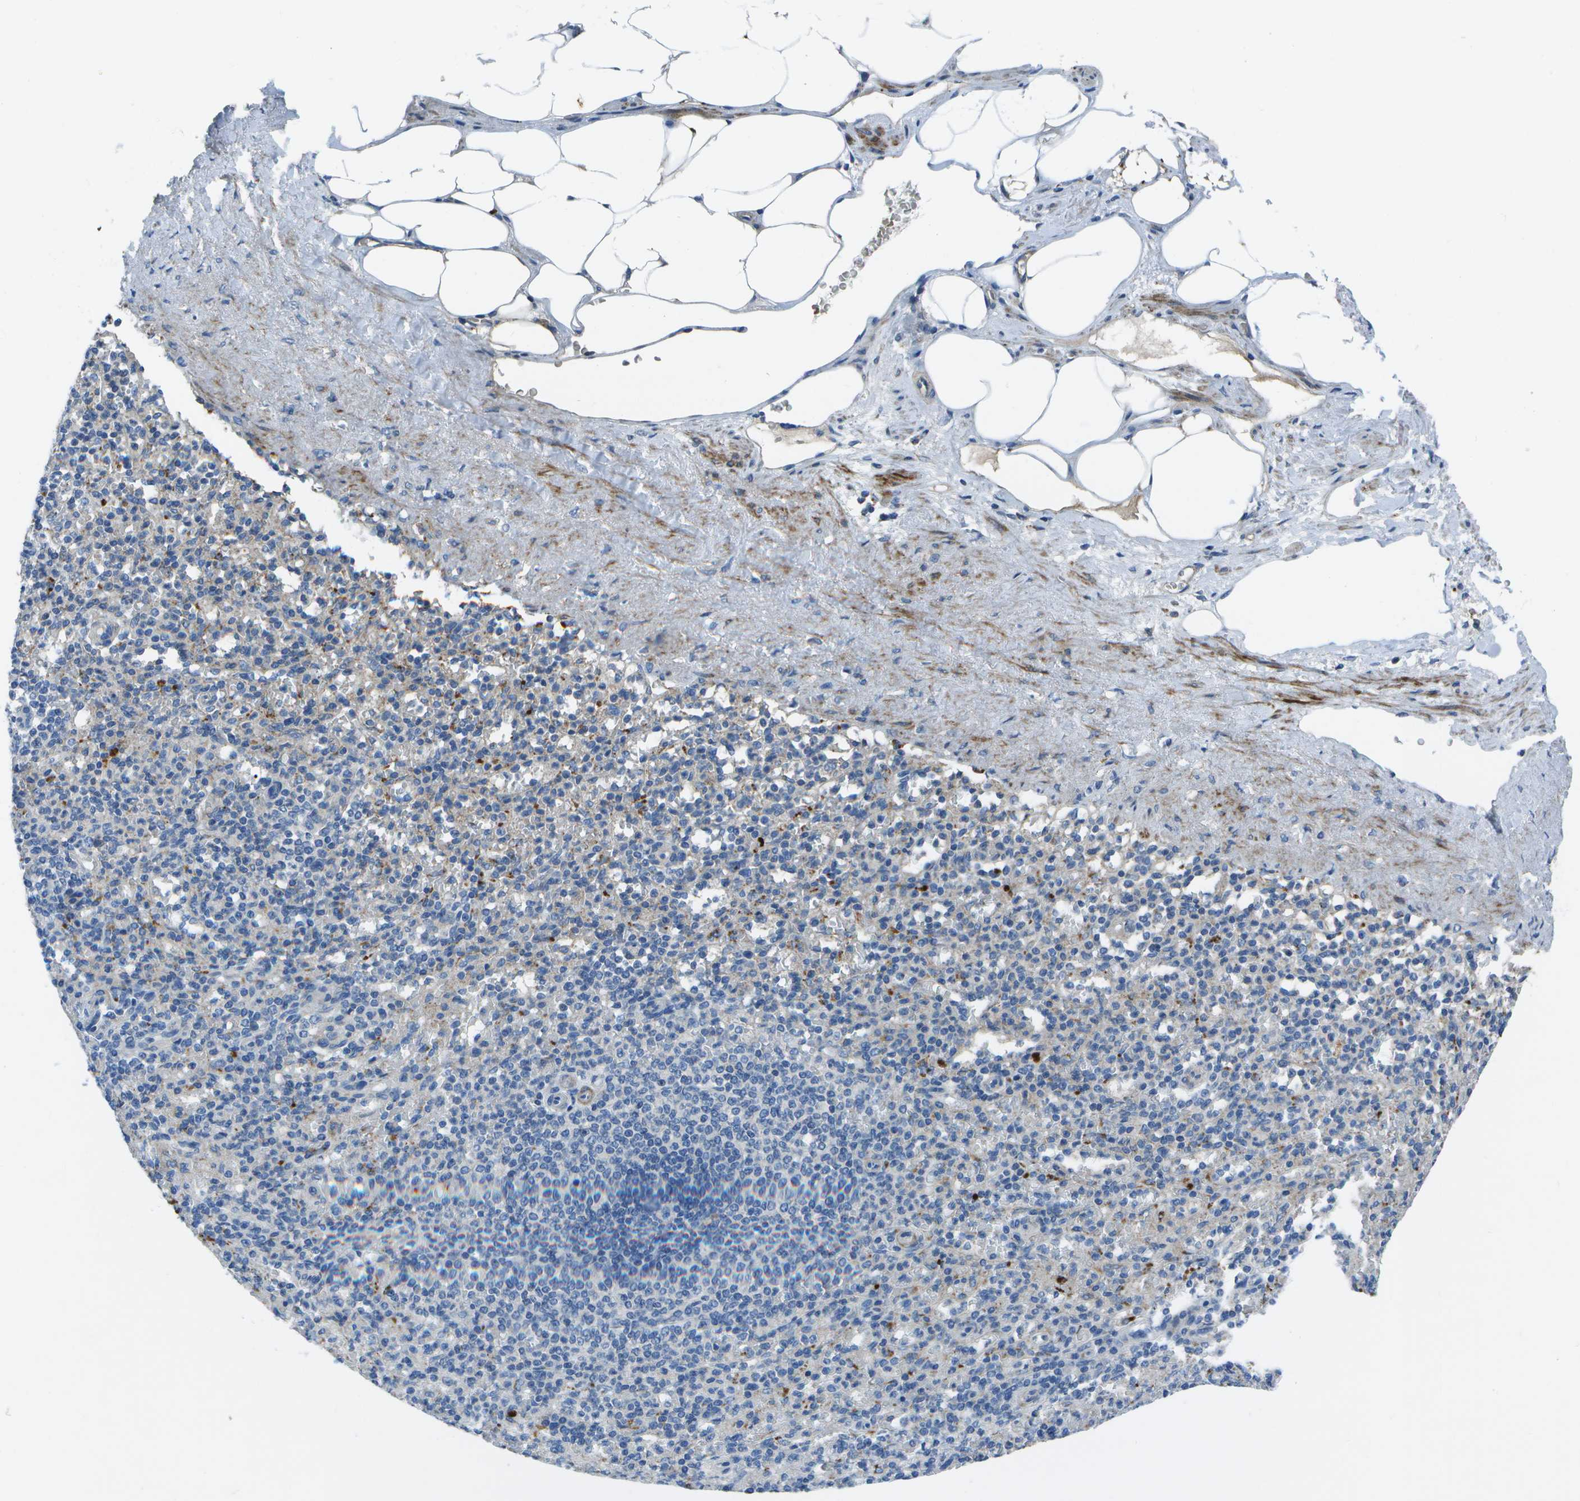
{"staining": {"intensity": "moderate", "quantity": "<25%", "location": "cytoplasmic/membranous"}, "tissue": "spleen", "cell_type": "Cells in red pulp", "image_type": "normal", "snomed": [{"axis": "morphology", "description": "Normal tissue, NOS"}, {"axis": "topography", "description": "Spleen"}], "caption": "A histopathology image of human spleen stained for a protein reveals moderate cytoplasmic/membranous brown staining in cells in red pulp. The protein is shown in brown color, while the nuclei are stained blue.", "gene": "DCT", "patient": {"sex": "female", "age": 74}}